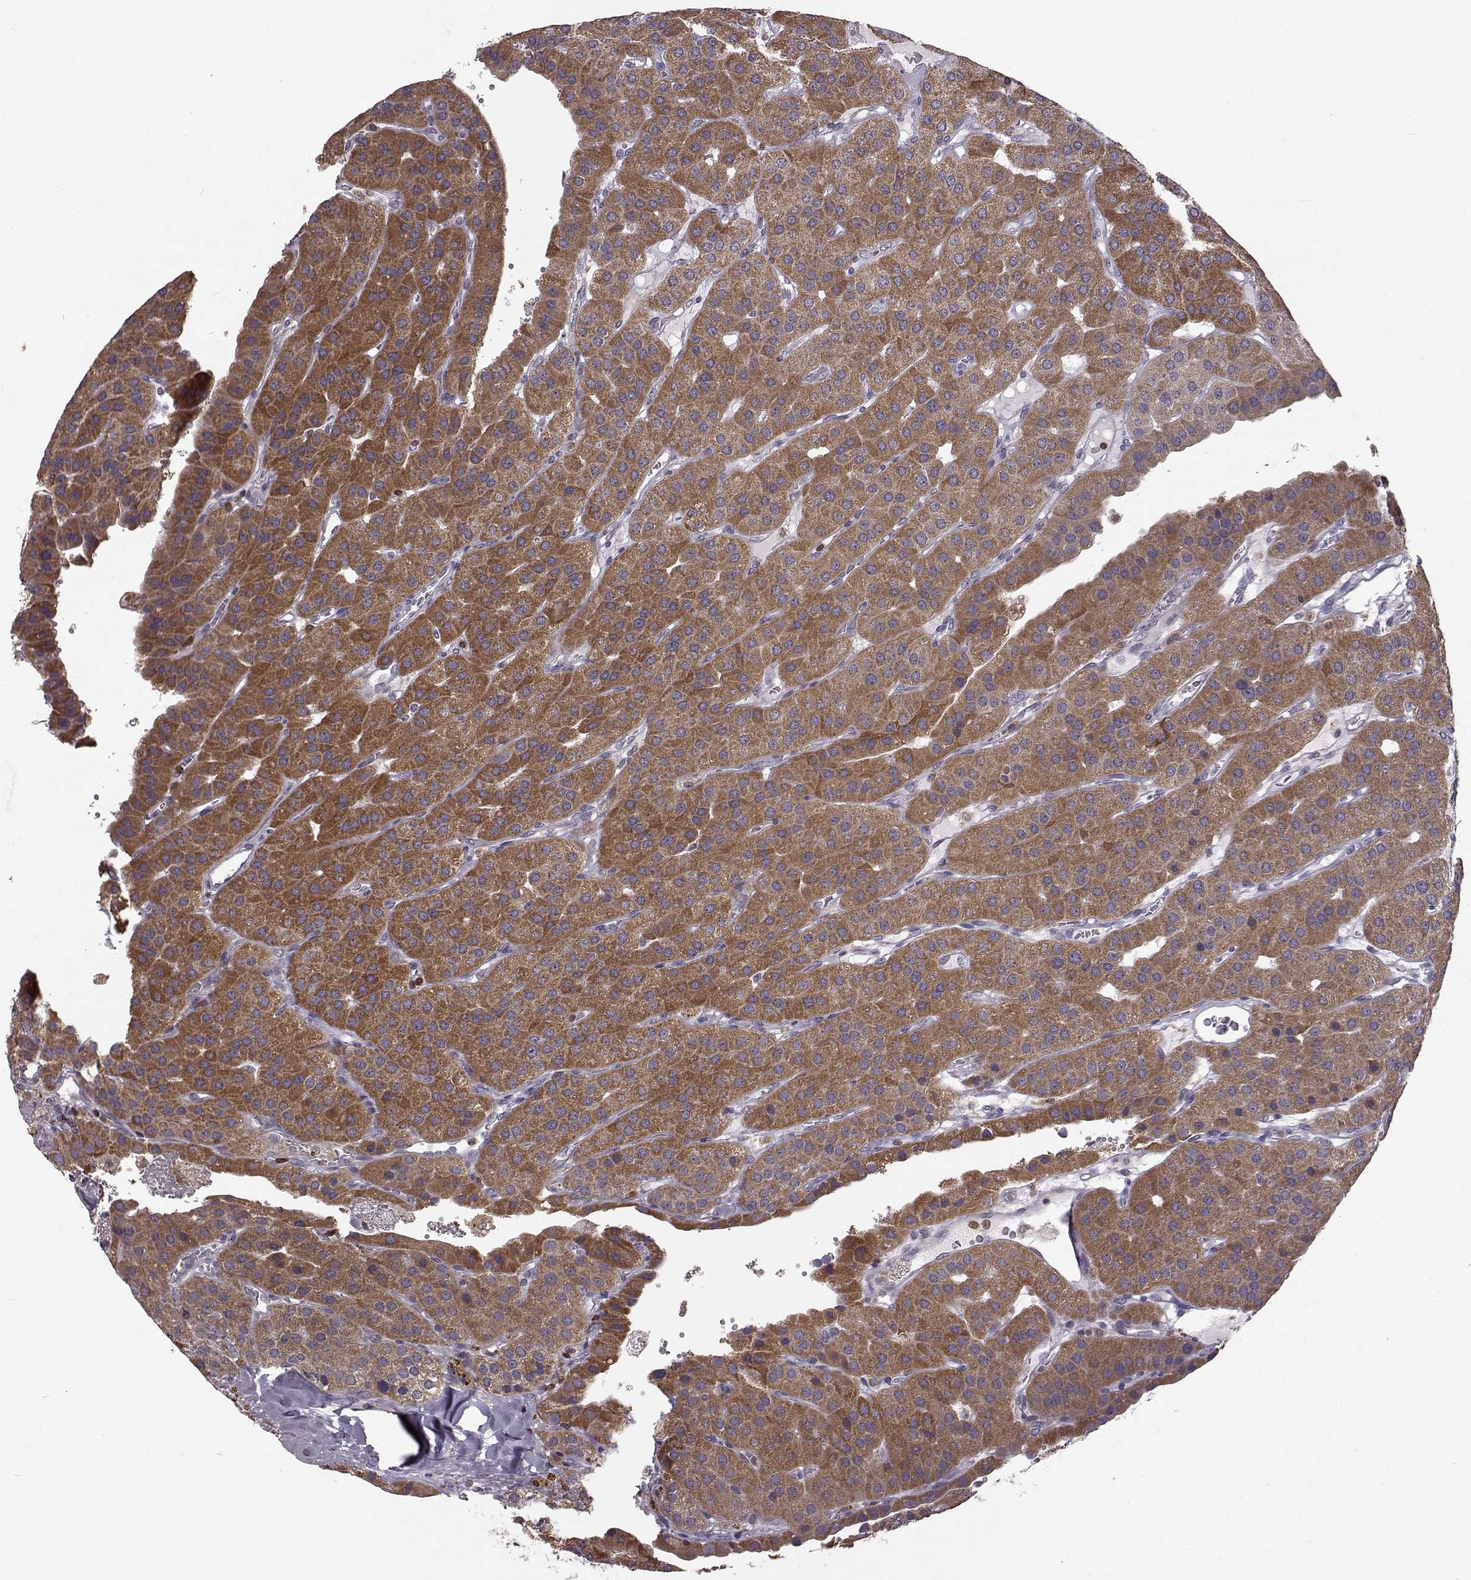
{"staining": {"intensity": "moderate", "quantity": "25%-75%", "location": "cytoplasmic/membranous"}, "tissue": "parathyroid gland", "cell_type": "Glandular cells", "image_type": "normal", "snomed": [{"axis": "morphology", "description": "Normal tissue, NOS"}, {"axis": "morphology", "description": "Adenoma, NOS"}, {"axis": "topography", "description": "Parathyroid gland"}], "caption": "A high-resolution image shows immunohistochemistry (IHC) staining of unremarkable parathyroid gland, which shows moderate cytoplasmic/membranous positivity in approximately 25%-75% of glandular cells.", "gene": "DOK2", "patient": {"sex": "female", "age": 86}}